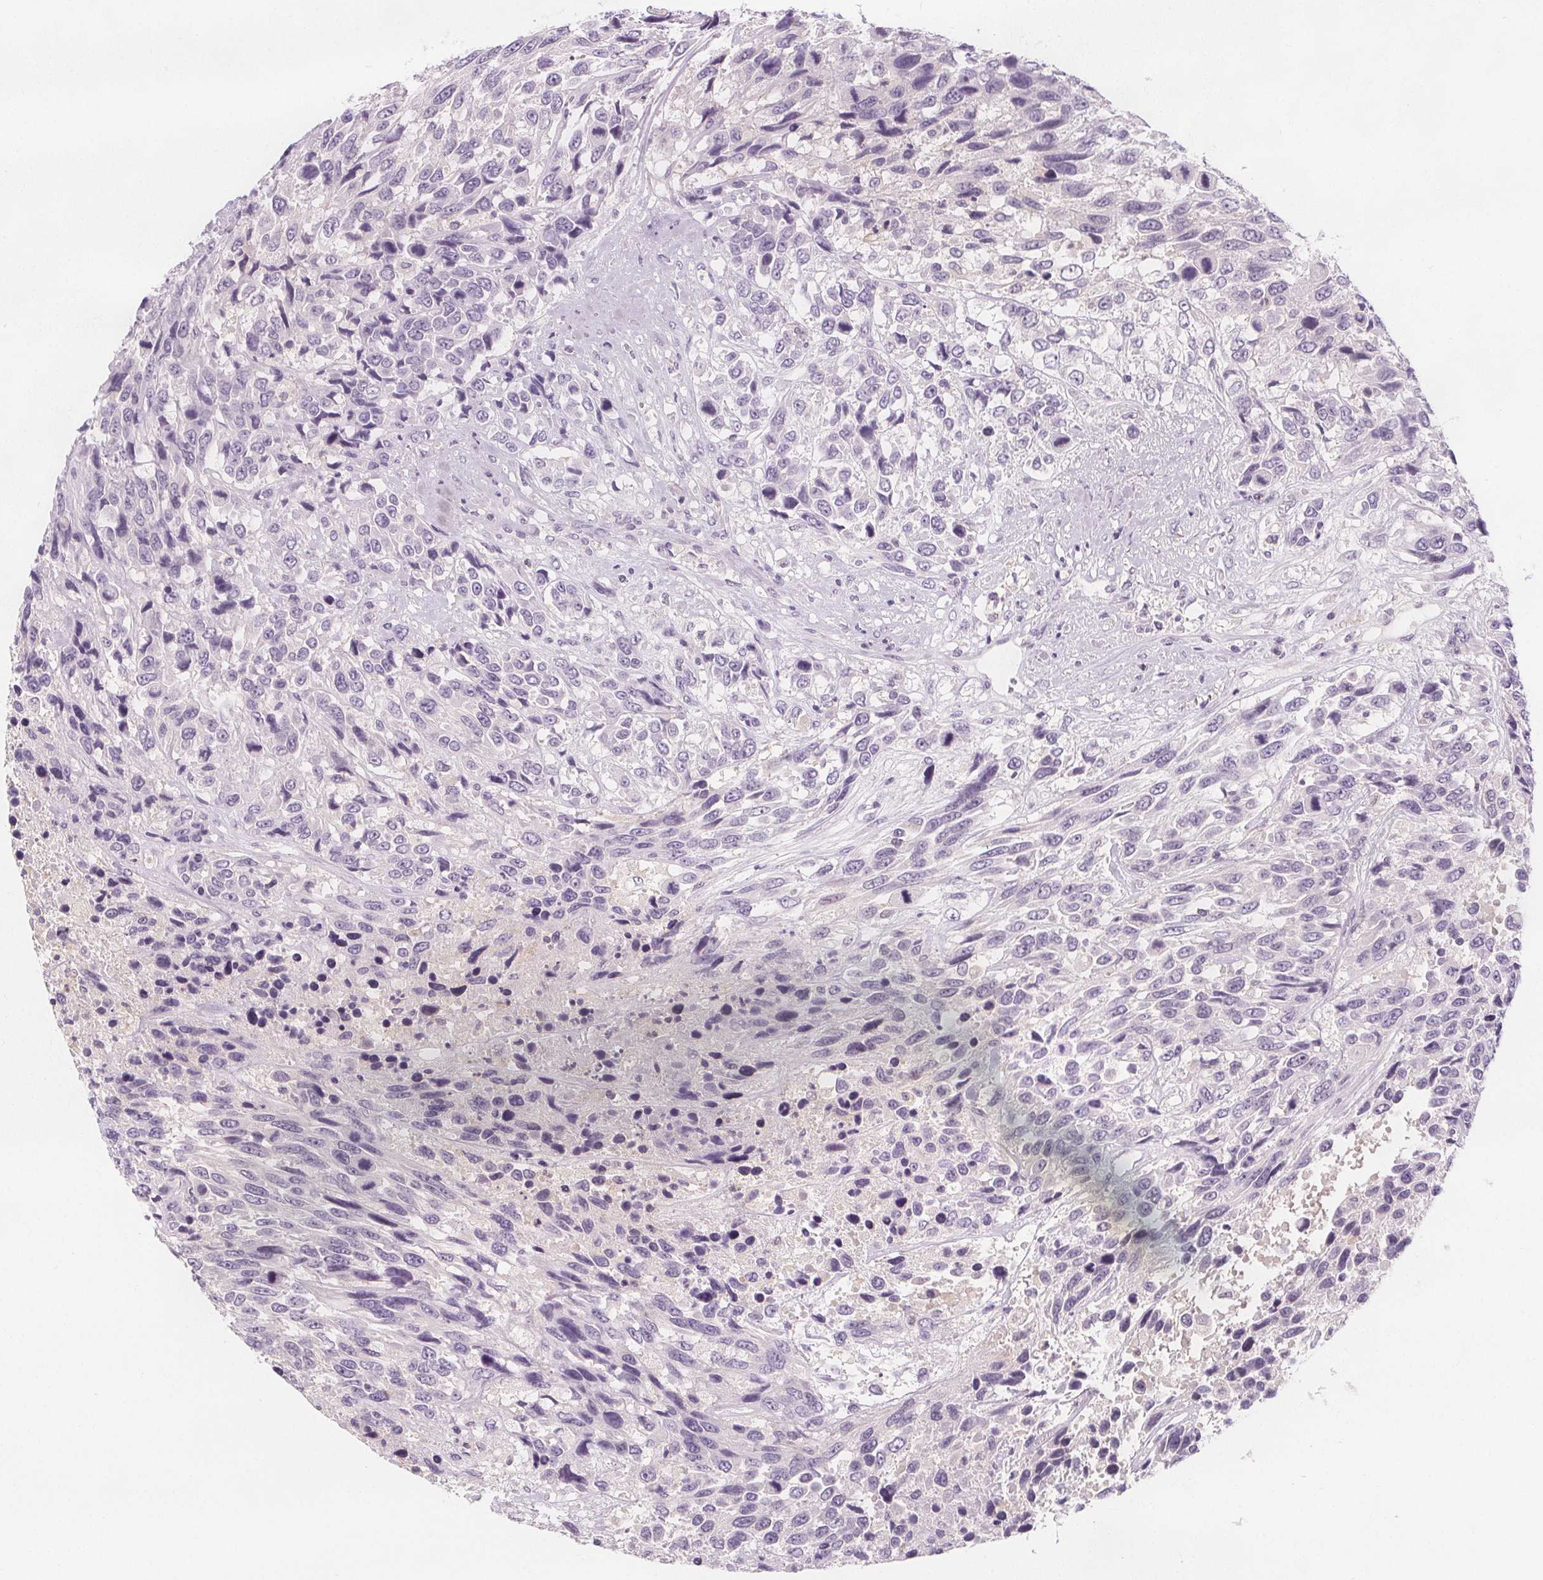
{"staining": {"intensity": "negative", "quantity": "none", "location": "none"}, "tissue": "urothelial cancer", "cell_type": "Tumor cells", "image_type": "cancer", "snomed": [{"axis": "morphology", "description": "Urothelial carcinoma, High grade"}, {"axis": "topography", "description": "Urinary bladder"}], "caption": "Human urothelial carcinoma (high-grade) stained for a protein using immunohistochemistry (IHC) demonstrates no positivity in tumor cells.", "gene": "UGP2", "patient": {"sex": "female", "age": 70}}